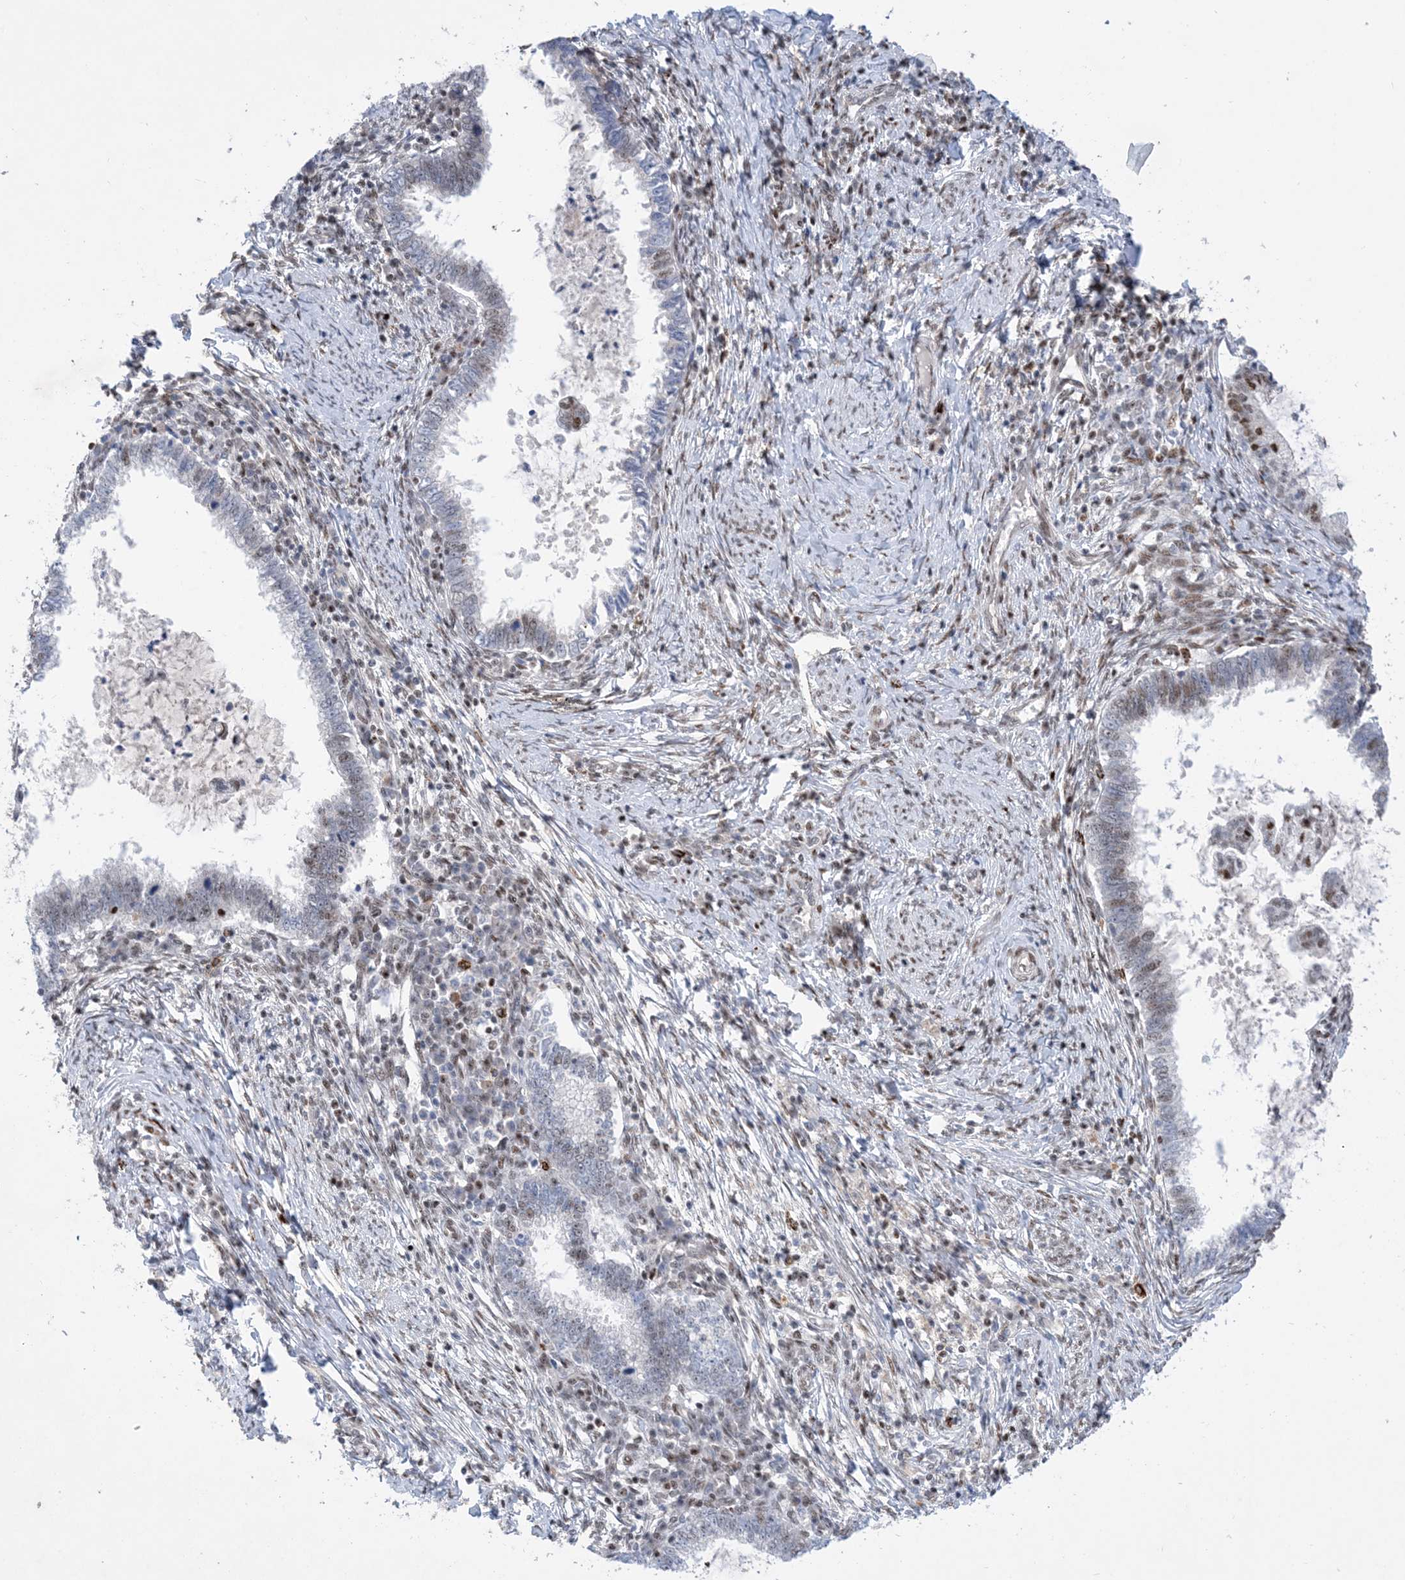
{"staining": {"intensity": "weak", "quantity": "<25%", "location": "nuclear"}, "tissue": "cervical cancer", "cell_type": "Tumor cells", "image_type": "cancer", "snomed": [{"axis": "morphology", "description": "Adenocarcinoma, NOS"}, {"axis": "topography", "description": "Cervix"}], "caption": "DAB immunohistochemical staining of human cervical adenocarcinoma reveals no significant staining in tumor cells.", "gene": "TSPYL1", "patient": {"sex": "female", "age": 36}}